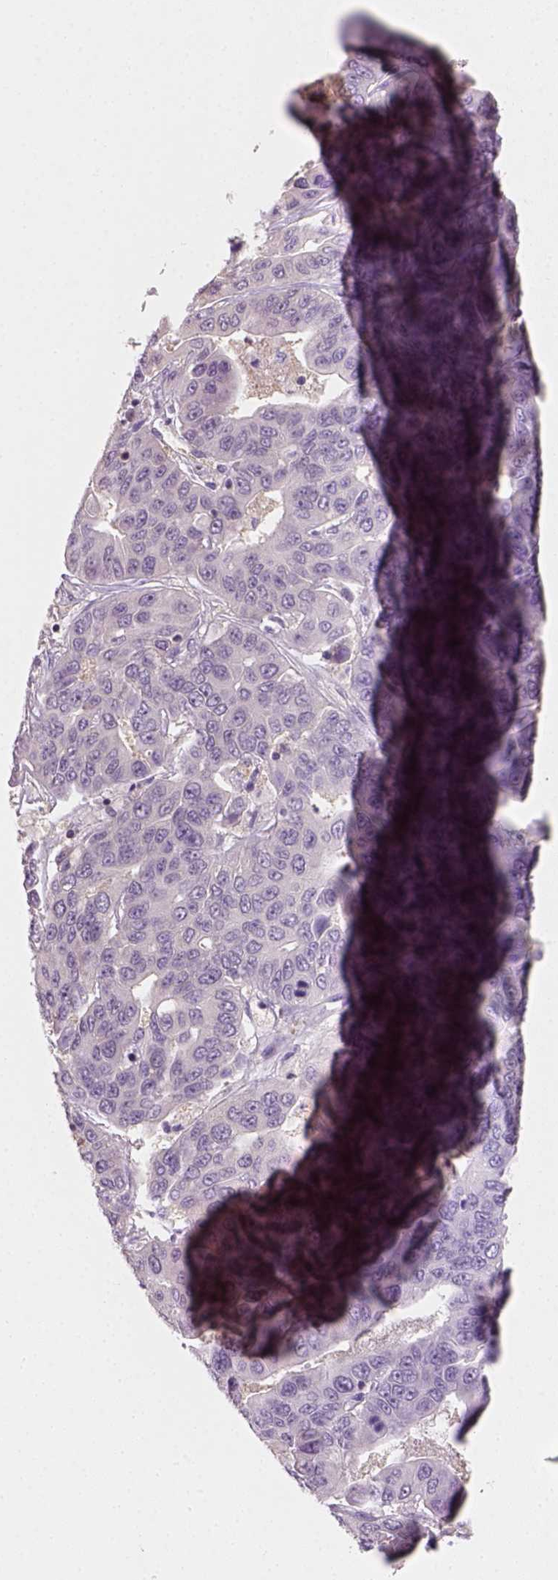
{"staining": {"intensity": "negative", "quantity": "none", "location": "none"}, "tissue": "liver cancer", "cell_type": "Tumor cells", "image_type": "cancer", "snomed": [{"axis": "morphology", "description": "Cholangiocarcinoma"}, {"axis": "topography", "description": "Liver"}], "caption": "The photomicrograph exhibits no significant positivity in tumor cells of cholangiocarcinoma (liver).", "gene": "EPHB1", "patient": {"sex": "female", "age": 52}}